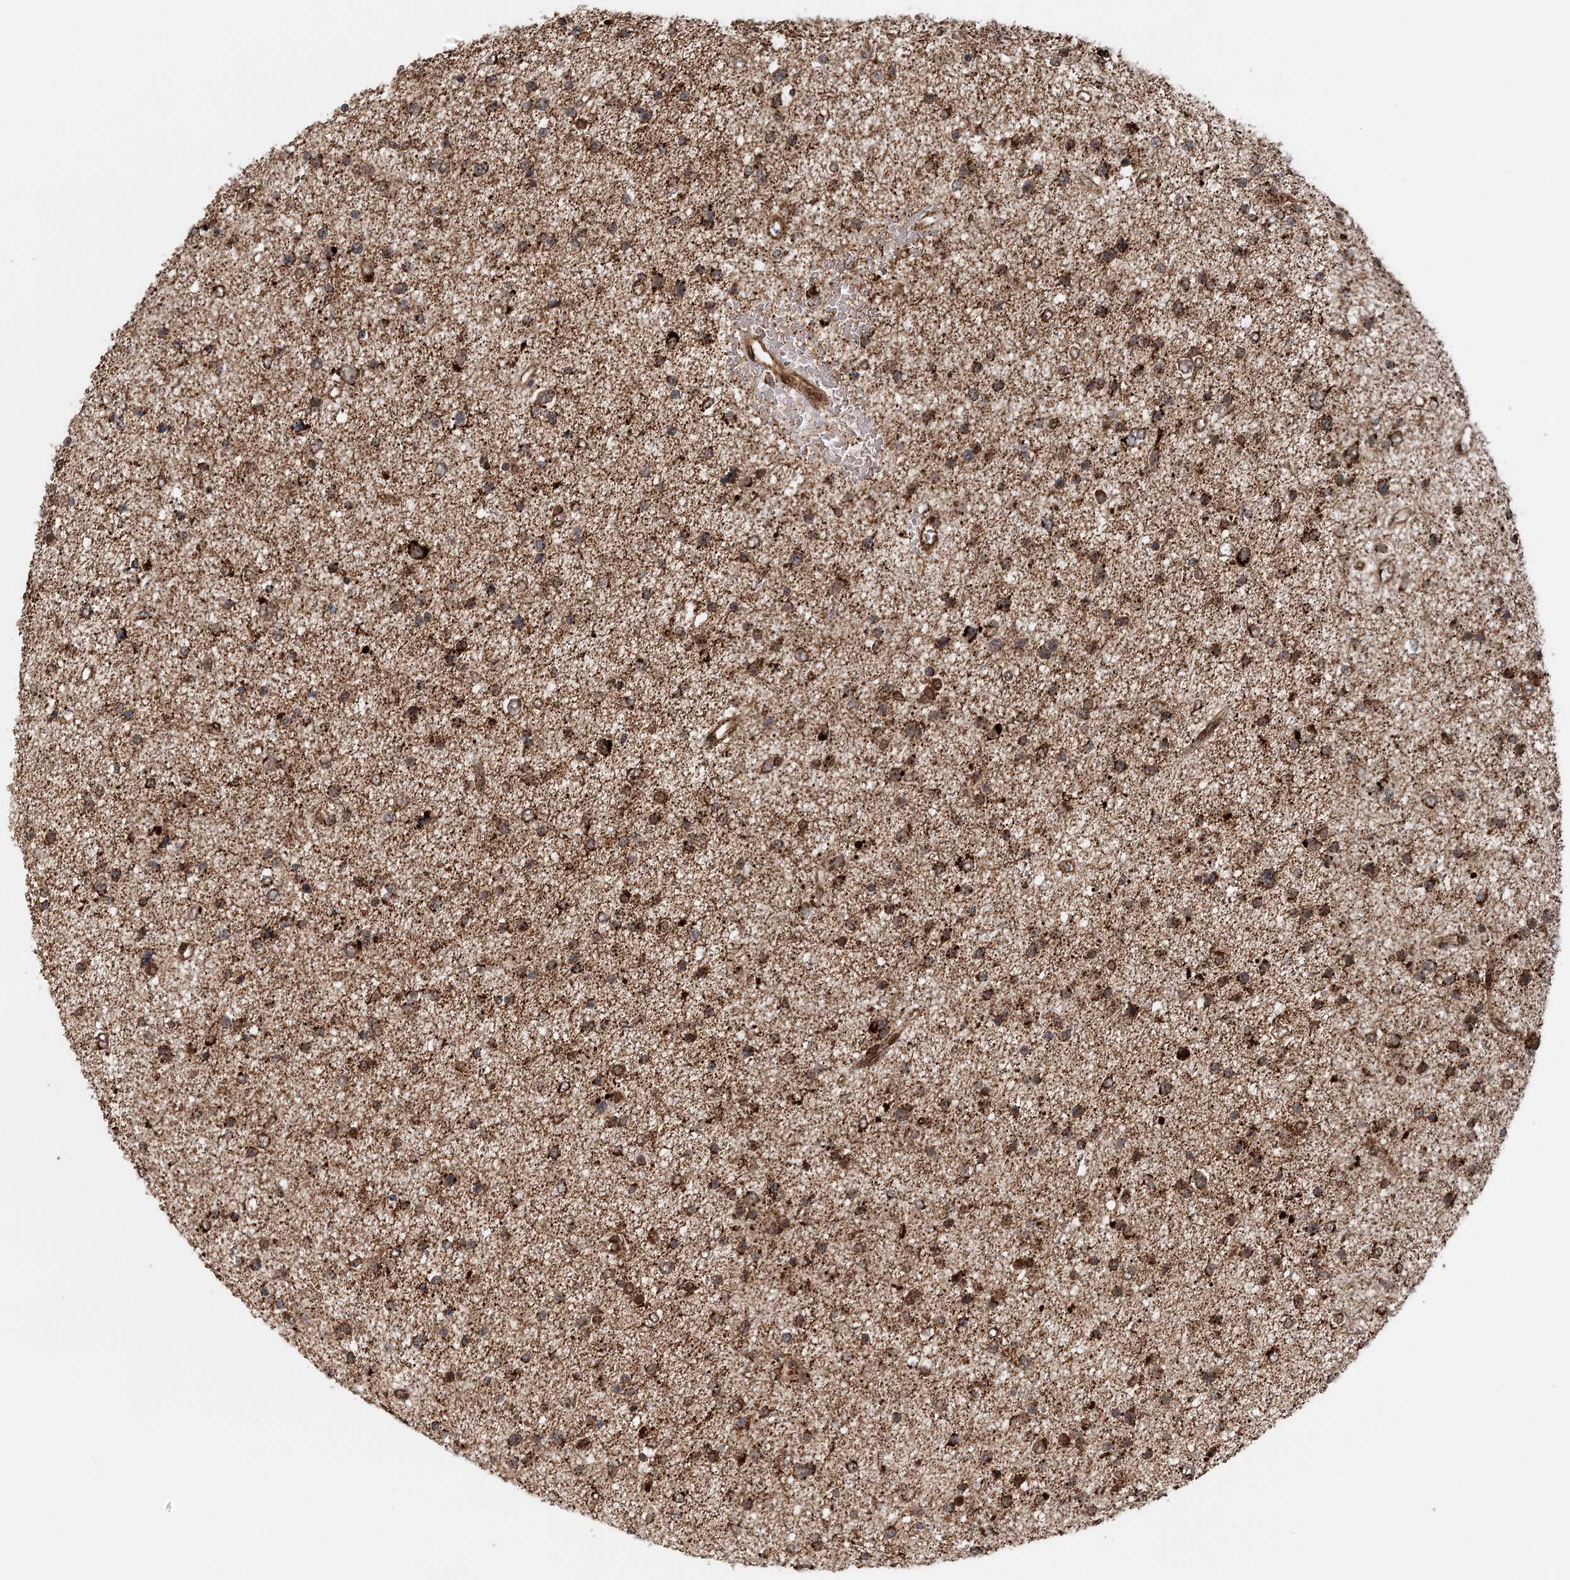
{"staining": {"intensity": "strong", "quantity": "25%-75%", "location": "cytoplasmic/membranous"}, "tissue": "glioma", "cell_type": "Tumor cells", "image_type": "cancer", "snomed": [{"axis": "morphology", "description": "Glioma, malignant, Low grade"}, {"axis": "topography", "description": "Brain"}], "caption": "Low-grade glioma (malignant) stained with immunohistochemistry demonstrates strong cytoplasmic/membranous staining in about 25%-75% of tumor cells. (DAB IHC with brightfield microscopy, high magnification).", "gene": "BCKDHA", "patient": {"sex": "female", "age": 37}}